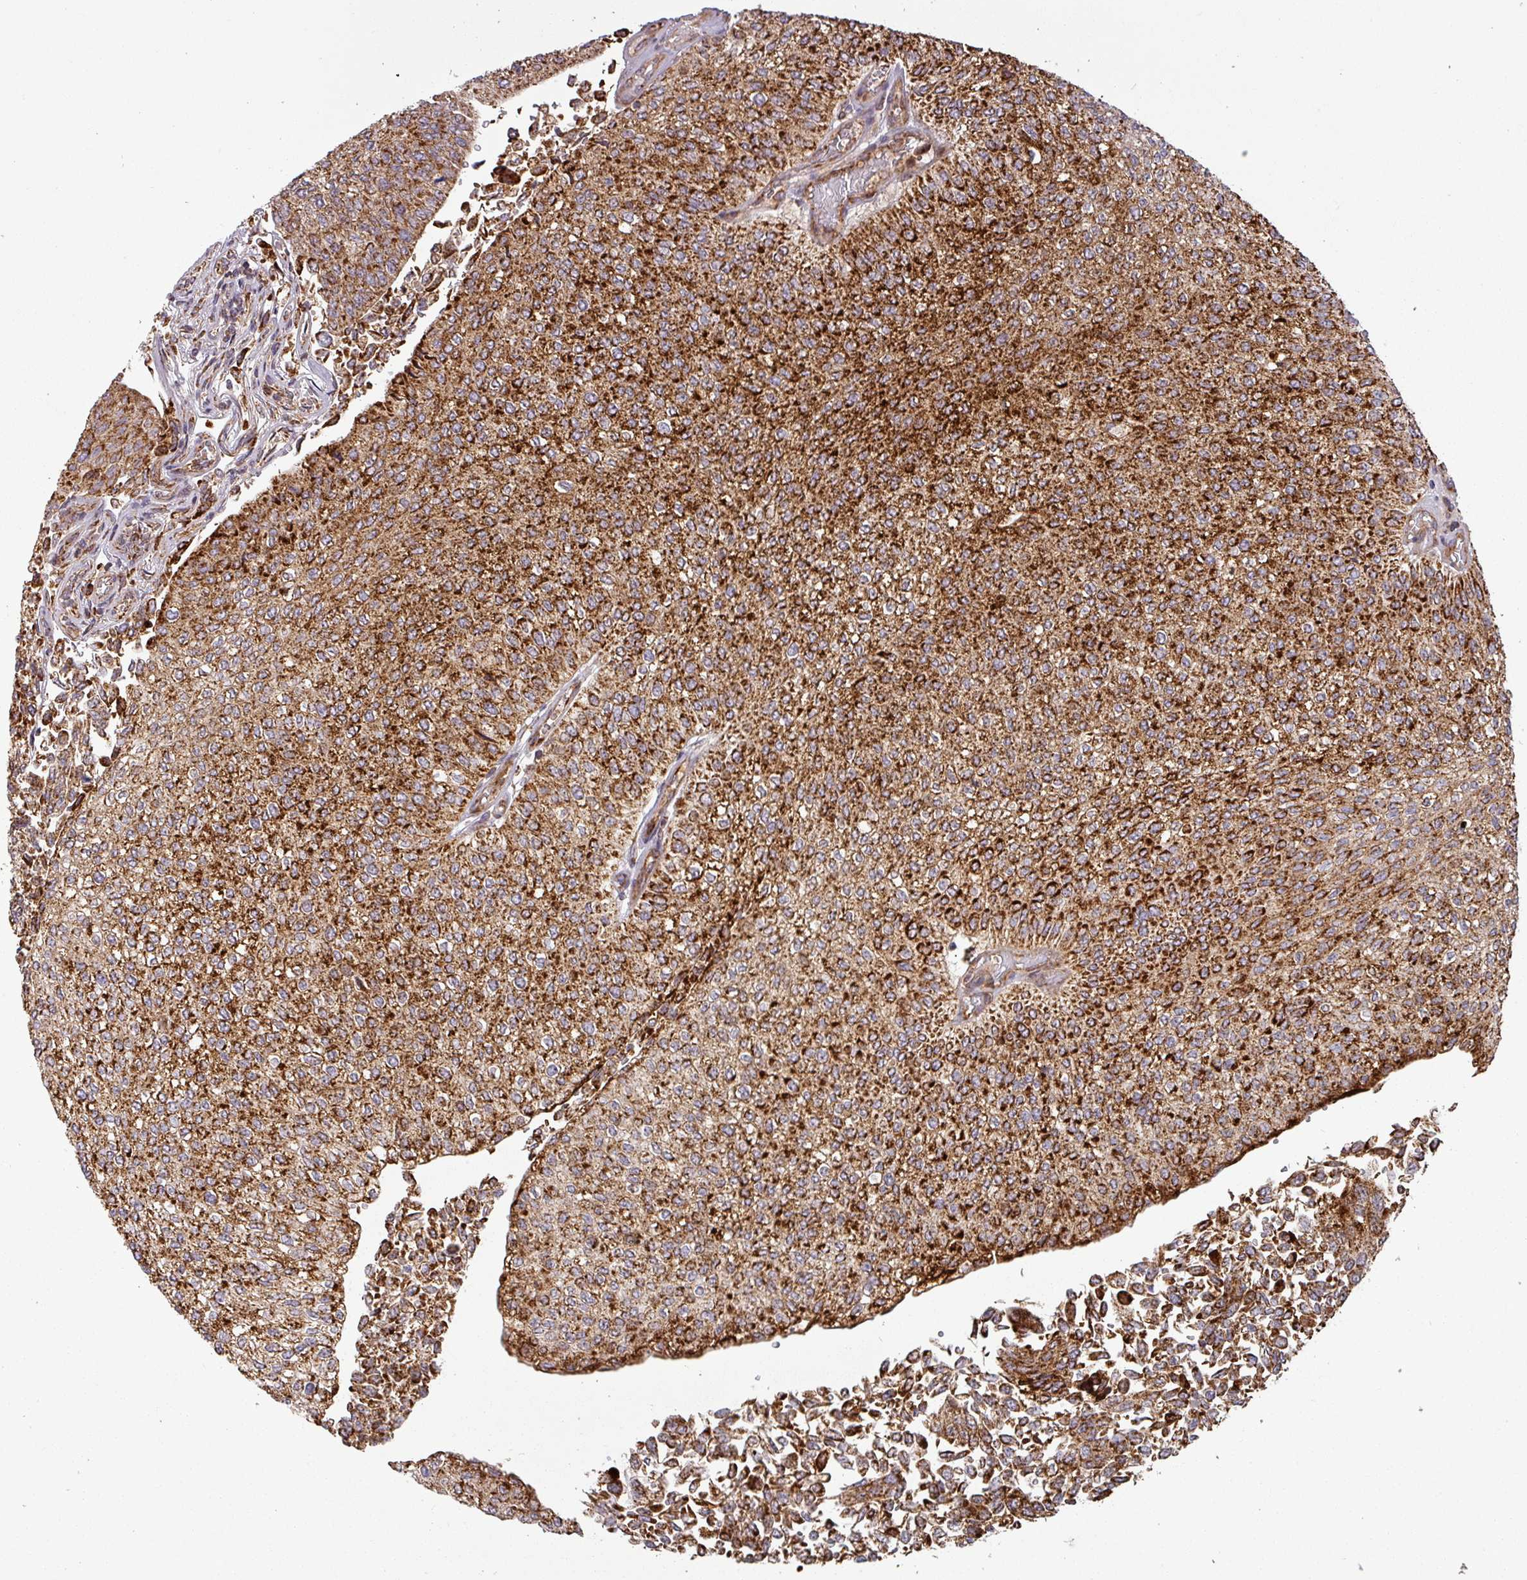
{"staining": {"intensity": "strong", "quantity": ">75%", "location": "cytoplasmic/membranous"}, "tissue": "urothelial cancer", "cell_type": "Tumor cells", "image_type": "cancer", "snomed": [{"axis": "morphology", "description": "Urothelial carcinoma, NOS"}, {"axis": "topography", "description": "Urinary bladder"}], "caption": "Immunohistochemistry micrograph of neoplastic tissue: transitional cell carcinoma stained using immunohistochemistry (IHC) reveals high levels of strong protein expression localized specifically in the cytoplasmic/membranous of tumor cells, appearing as a cytoplasmic/membranous brown color.", "gene": "GPD2", "patient": {"sex": "male", "age": 59}}